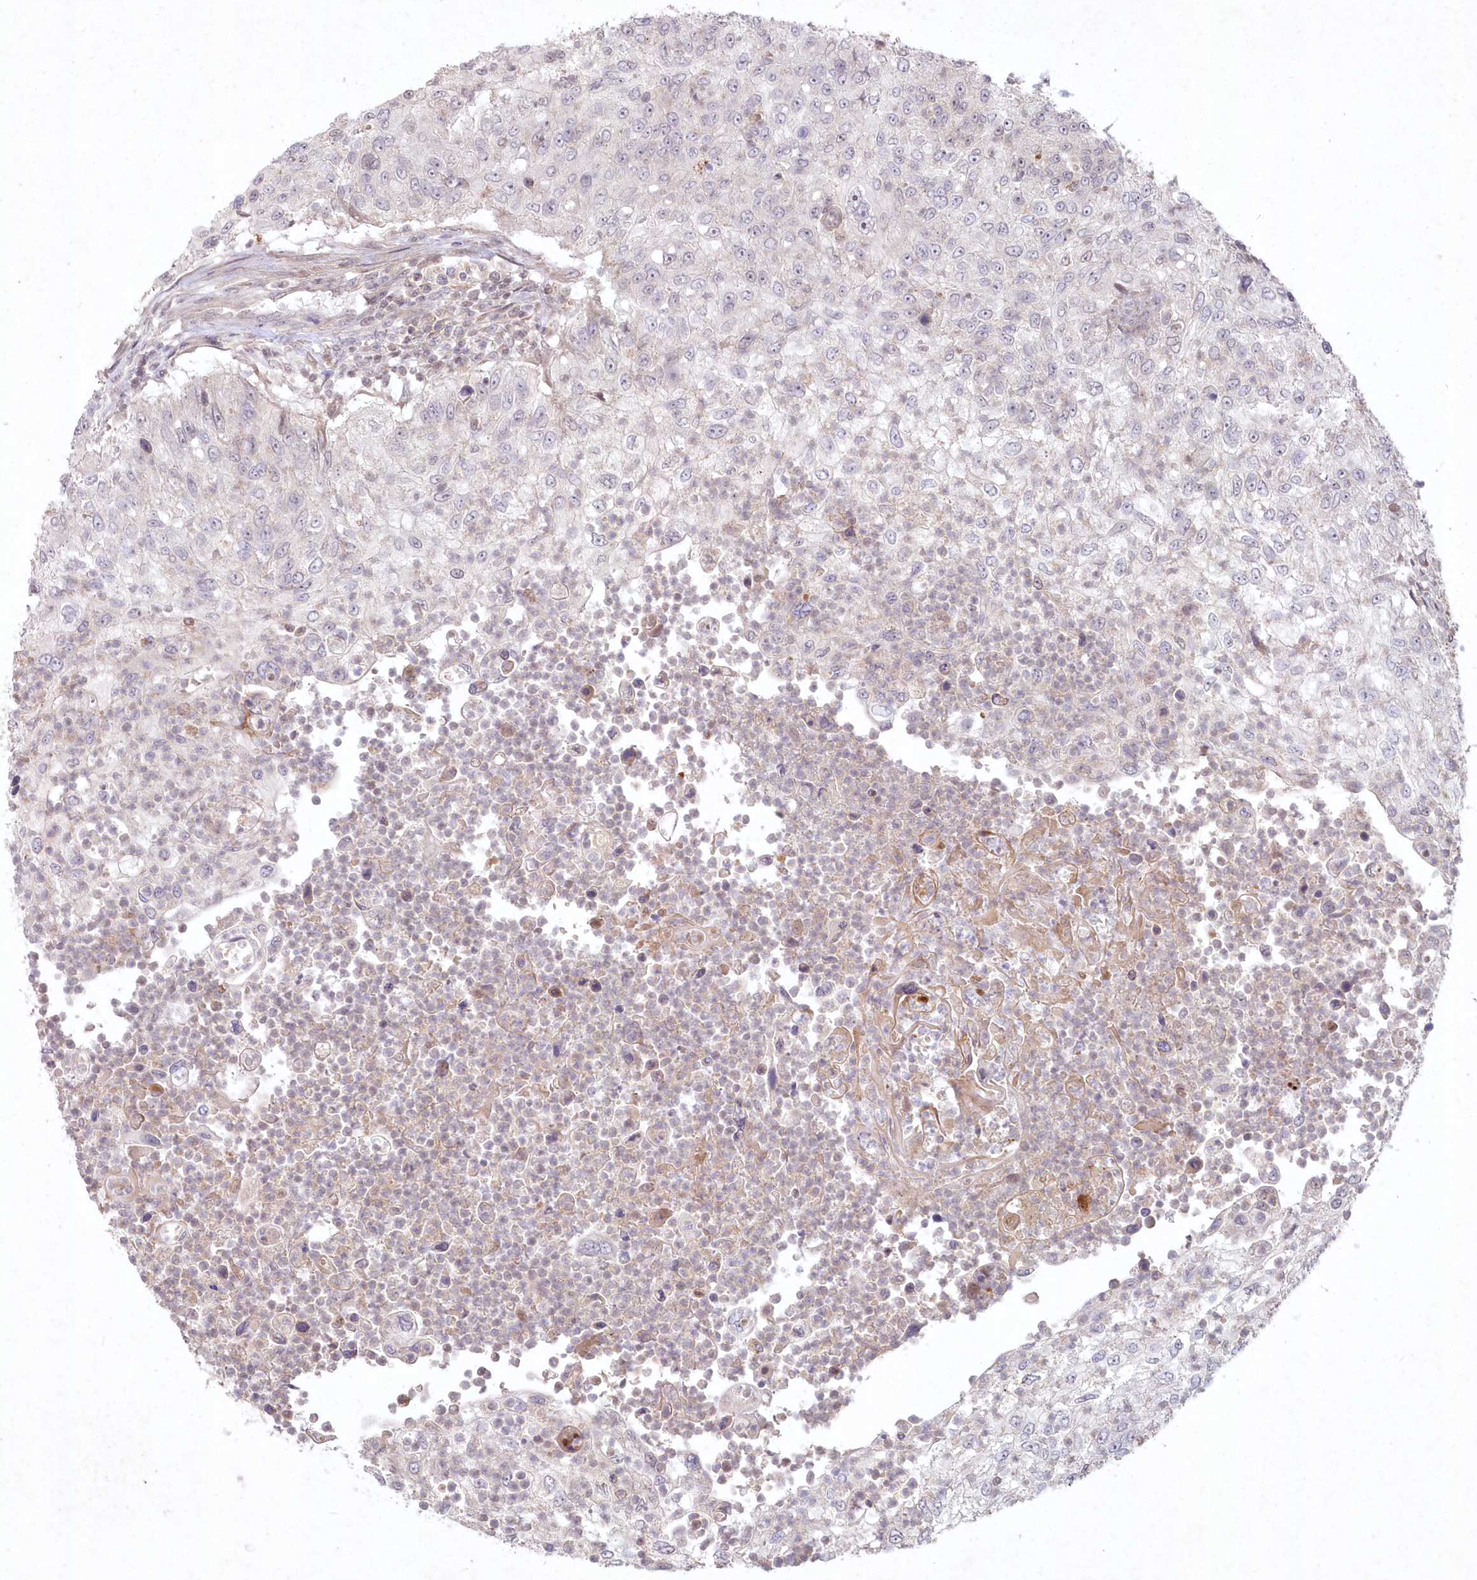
{"staining": {"intensity": "negative", "quantity": "none", "location": "none"}, "tissue": "urothelial cancer", "cell_type": "Tumor cells", "image_type": "cancer", "snomed": [{"axis": "morphology", "description": "Urothelial carcinoma, High grade"}, {"axis": "topography", "description": "Urinary bladder"}], "caption": "Immunohistochemical staining of human urothelial cancer shows no significant staining in tumor cells. (DAB immunohistochemistry (IHC), high magnification).", "gene": "ASCC1", "patient": {"sex": "female", "age": 60}}